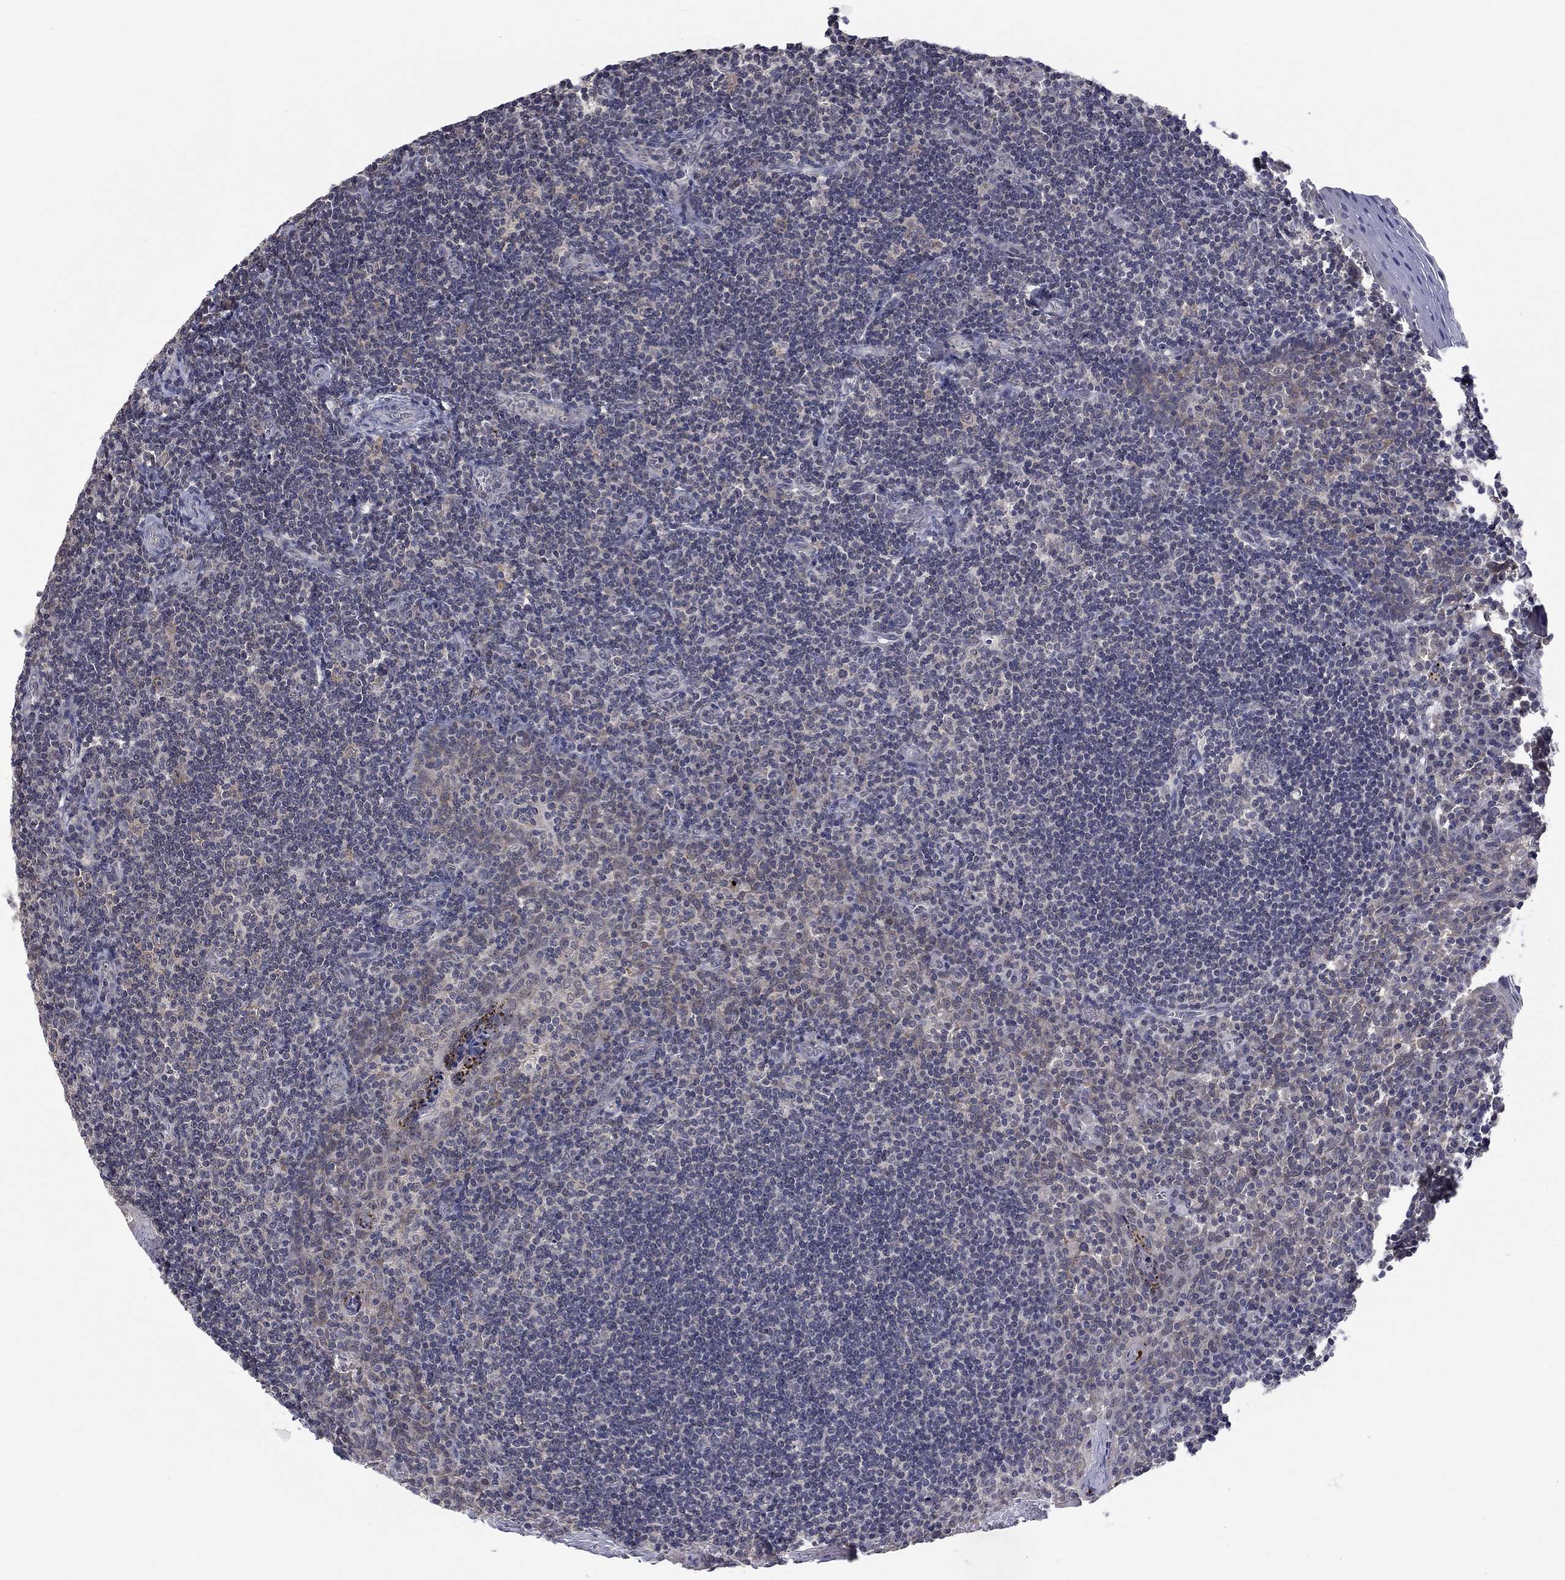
{"staining": {"intensity": "negative", "quantity": "none", "location": "none"}, "tissue": "tonsil", "cell_type": "Germinal center cells", "image_type": "normal", "snomed": [{"axis": "morphology", "description": "Normal tissue, NOS"}, {"axis": "morphology", "description": "Inflammation, NOS"}, {"axis": "topography", "description": "Tonsil"}], "caption": "Germinal center cells are negative for protein expression in normal human tonsil. (Immunohistochemistry, brightfield microscopy, high magnification).", "gene": "SPATA33", "patient": {"sex": "female", "age": 31}}